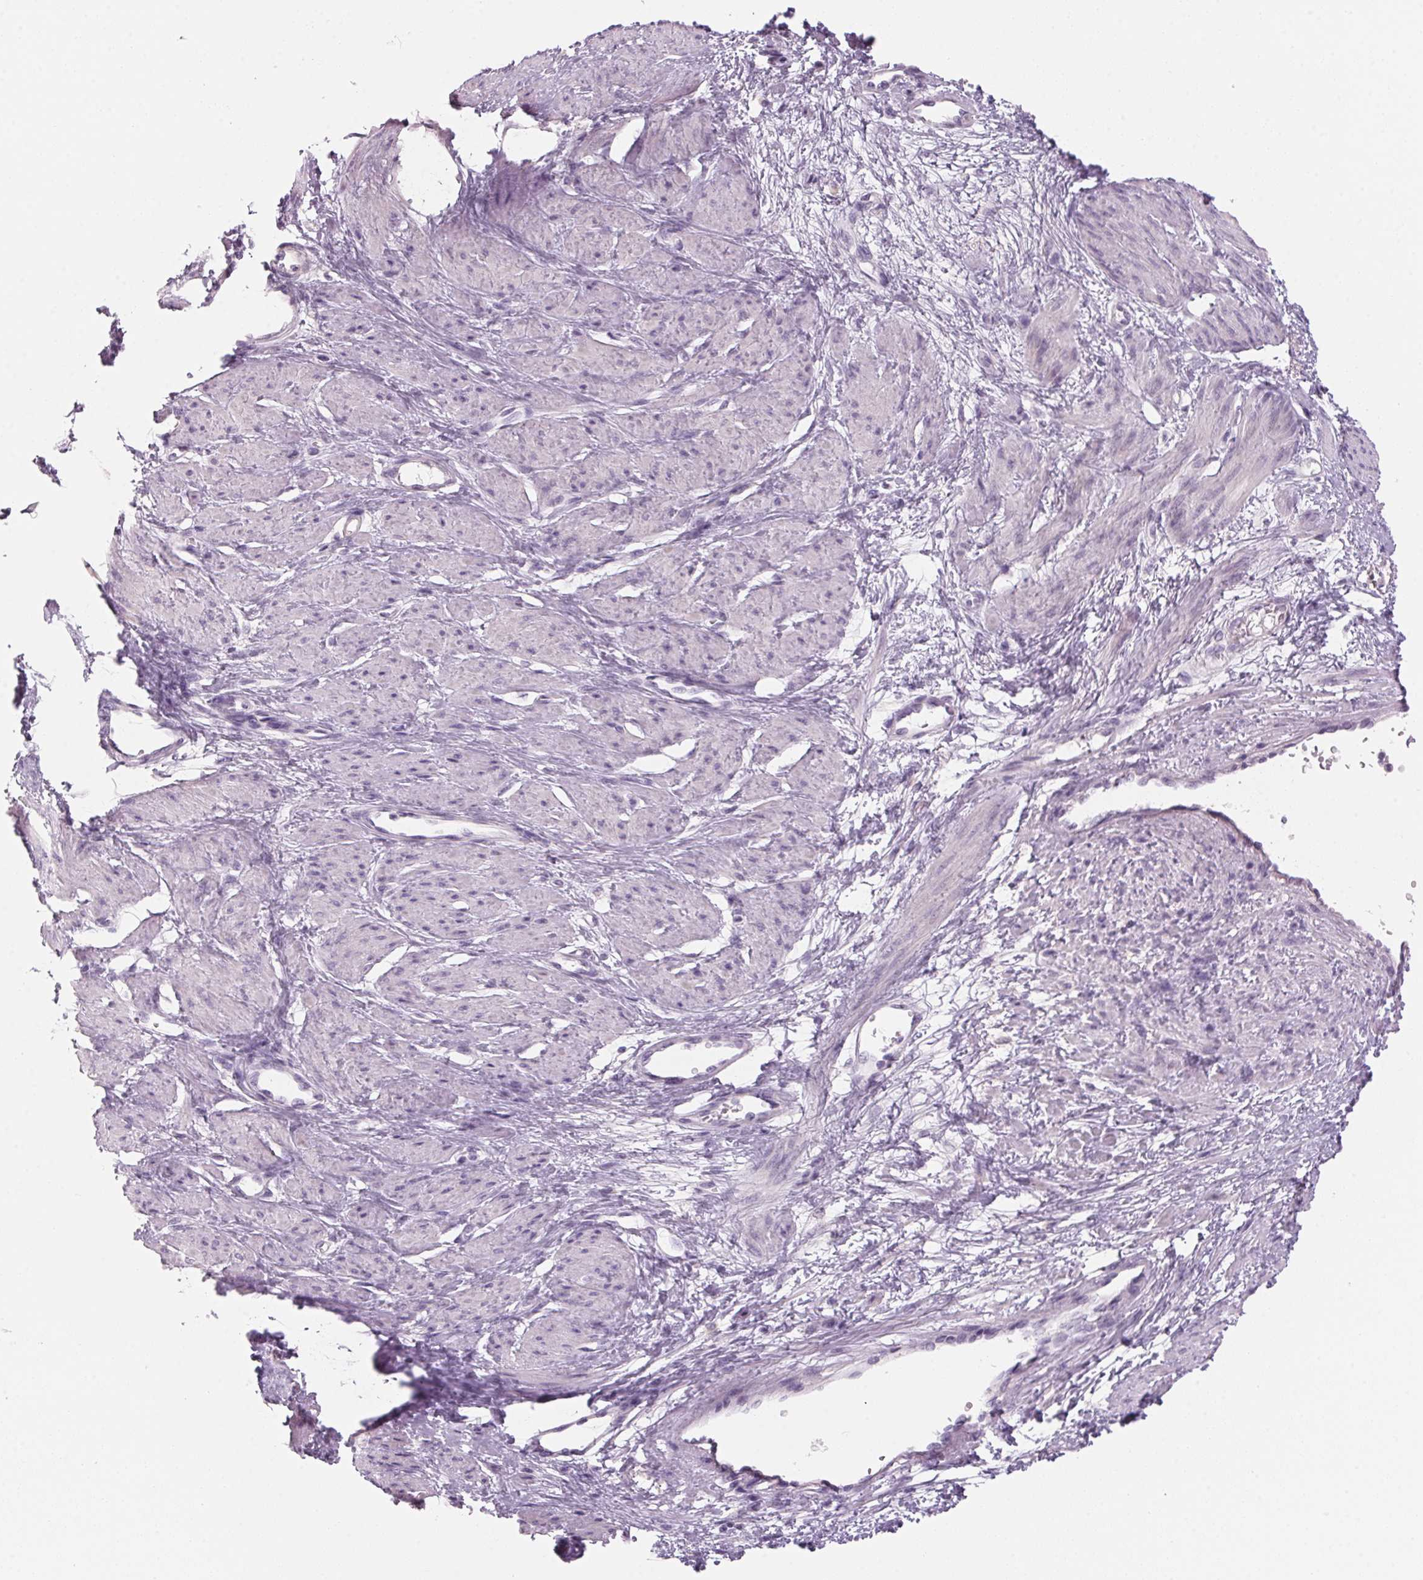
{"staining": {"intensity": "negative", "quantity": "none", "location": "none"}, "tissue": "smooth muscle", "cell_type": "Smooth muscle cells", "image_type": "normal", "snomed": [{"axis": "morphology", "description": "Normal tissue, NOS"}, {"axis": "topography", "description": "Smooth muscle"}, {"axis": "topography", "description": "Uterus"}], "caption": "Immunohistochemistry (IHC) histopathology image of benign smooth muscle: smooth muscle stained with DAB displays no significant protein positivity in smooth muscle cells.", "gene": "ADAM20", "patient": {"sex": "female", "age": 39}}